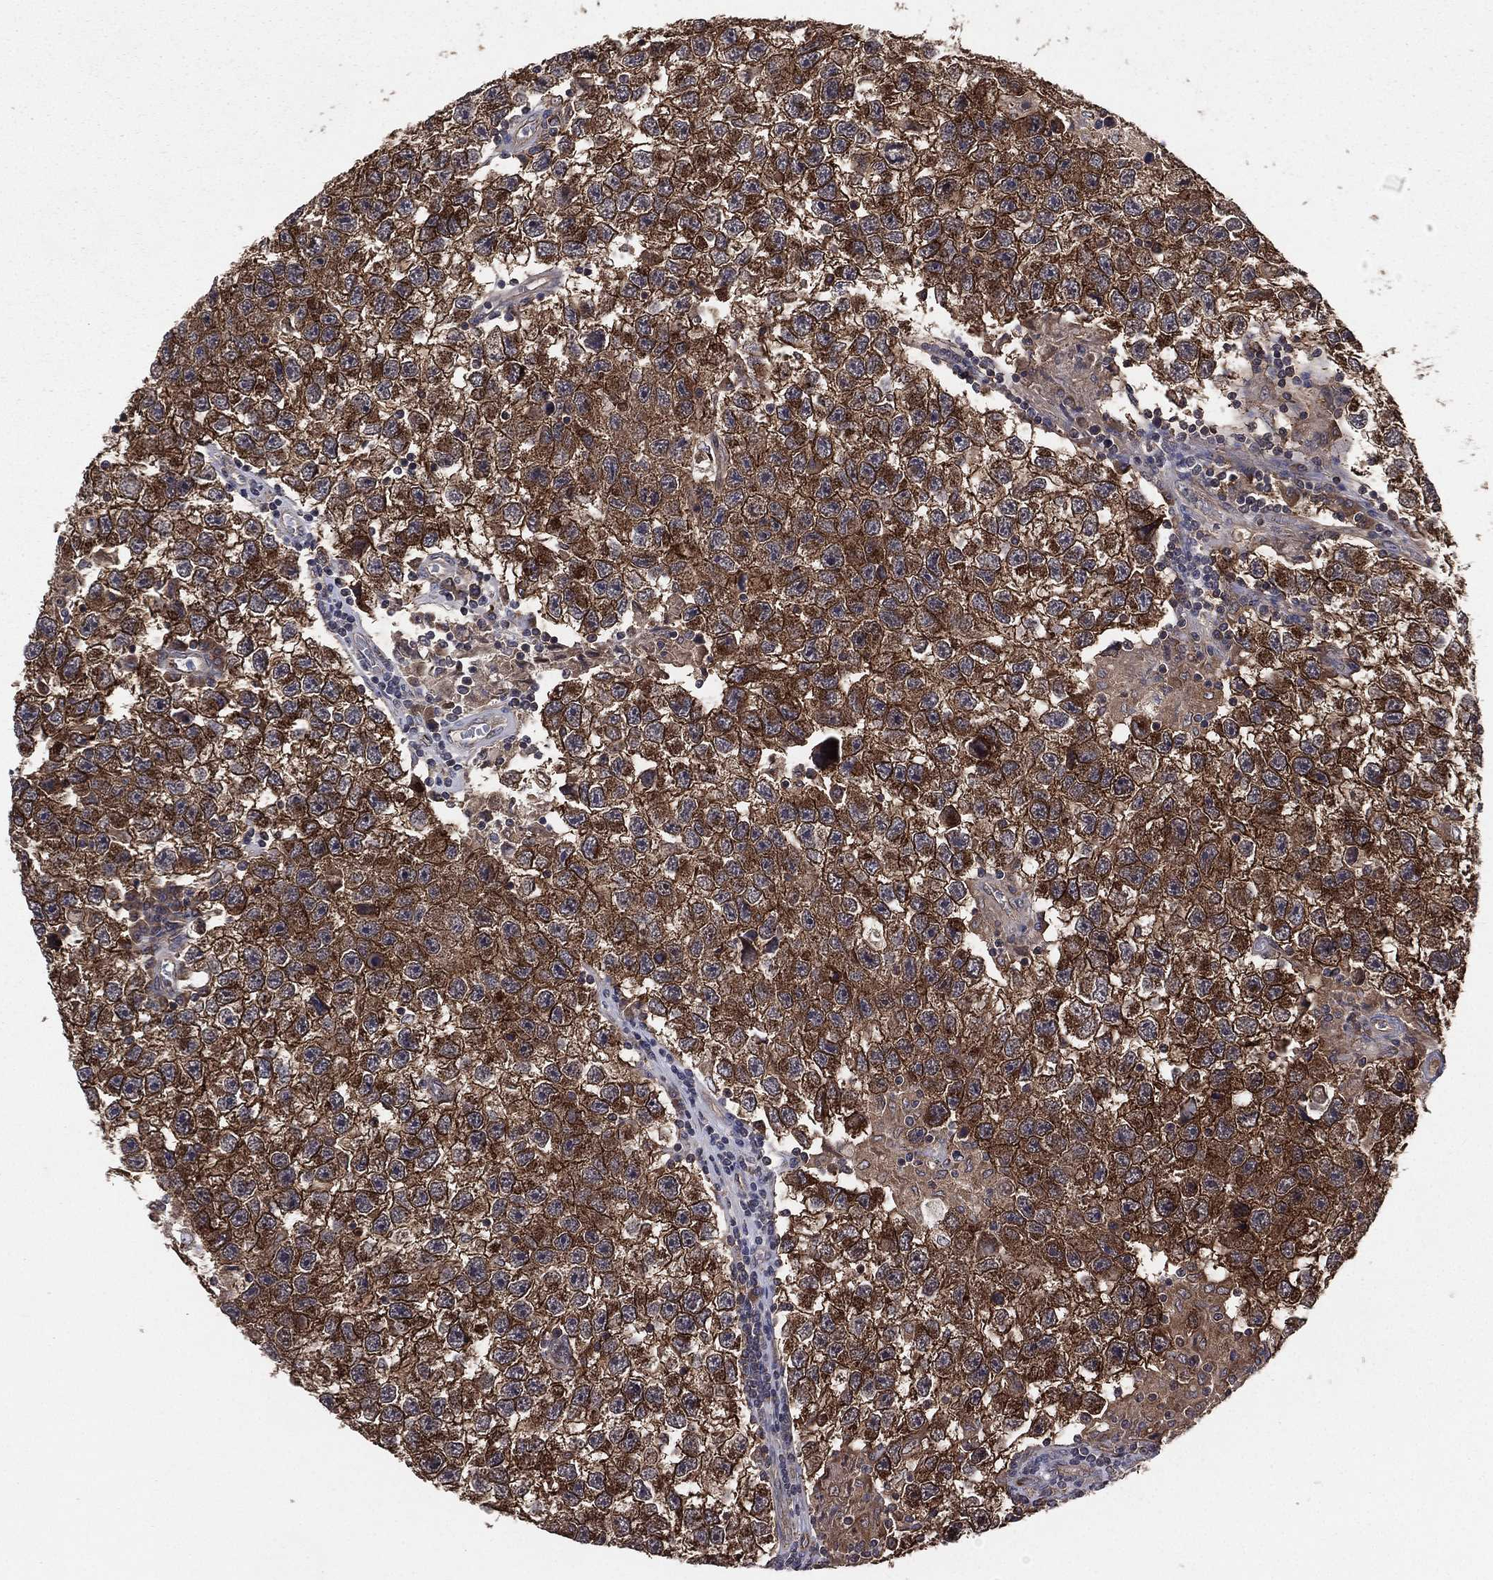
{"staining": {"intensity": "strong", "quantity": ">75%", "location": "cytoplasmic/membranous"}, "tissue": "testis cancer", "cell_type": "Tumor cells", "image_type": "cancer", "snomed": [{"axis": "morphology", "description": "Seminoma, NOS"}, {"axis": "topography", "description": "Testis"}], "caption": "Testis seminoma was stained to show a protein in brown. There is high levels of strong cytoplasmic/membranous staining in about >75% of tumor cells. (Brightfield microscopy of DAB IHC at high magnification).", "gene": "CERT1", "patient": {"sex": "male", "age": 26}}